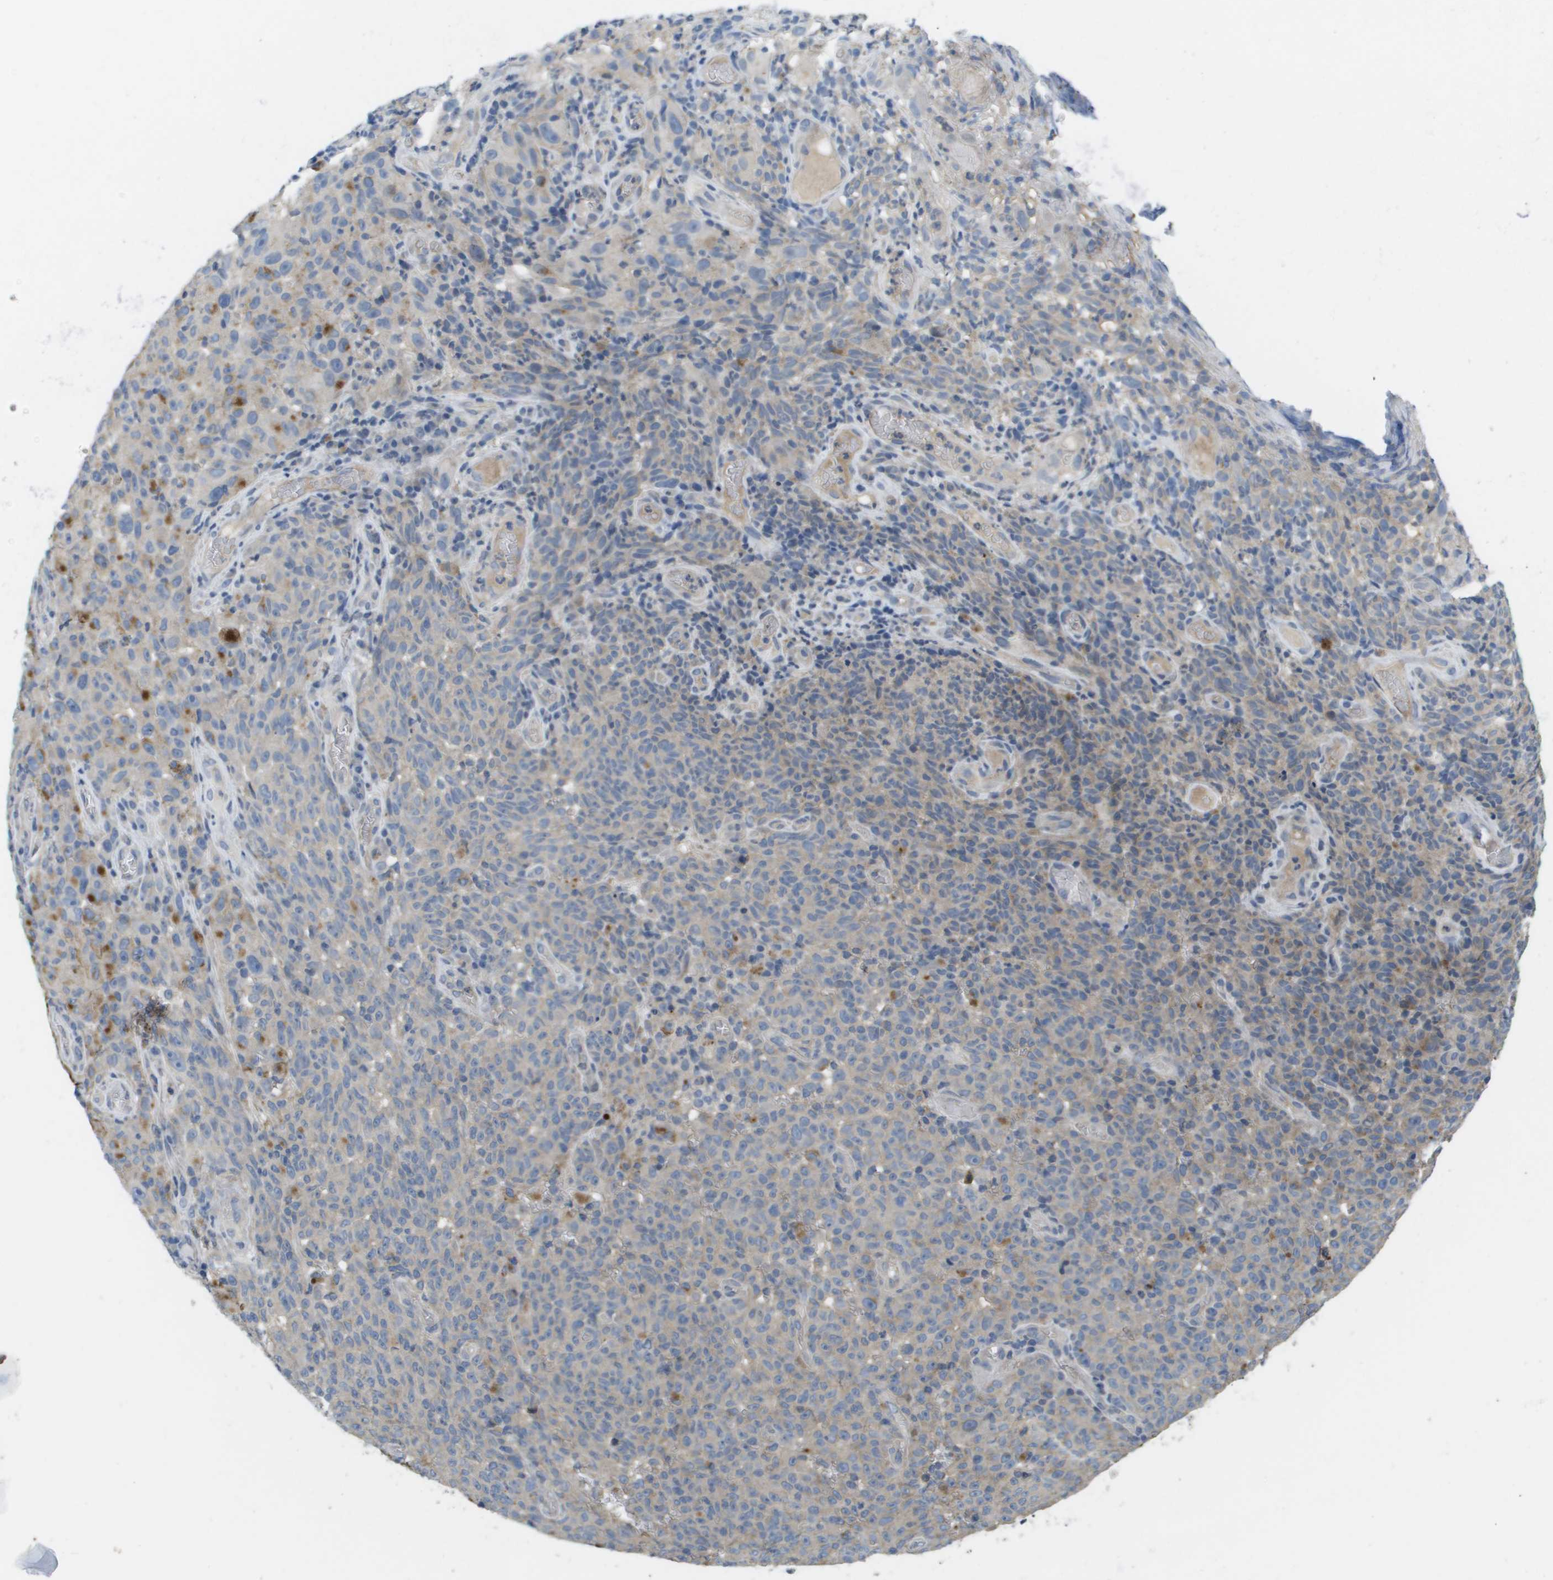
{"staining": {"intensity": "weak", "quantity": "<25%", "location": "cytoplasmic/membranous"}, "tissue": "melanoma", "cell_type": "Tumor cells", "image_type": "cancer", "snomed": [{"axis": "morphology", "description": "Malignant melanoma, NOS"}, {"axis": "topography", "description": "Skin"}], "caption": "An image of melanoma stained for a protein exhibits no brown staining in tumor cells. (Stains: DAB immunohistochemistry (IHC) with hematoxylin counter stain, Microscopy: brightfield microscopy at high magnification).", "gene": "KRT23", "patient": {"sex": "female", "age": 82}}